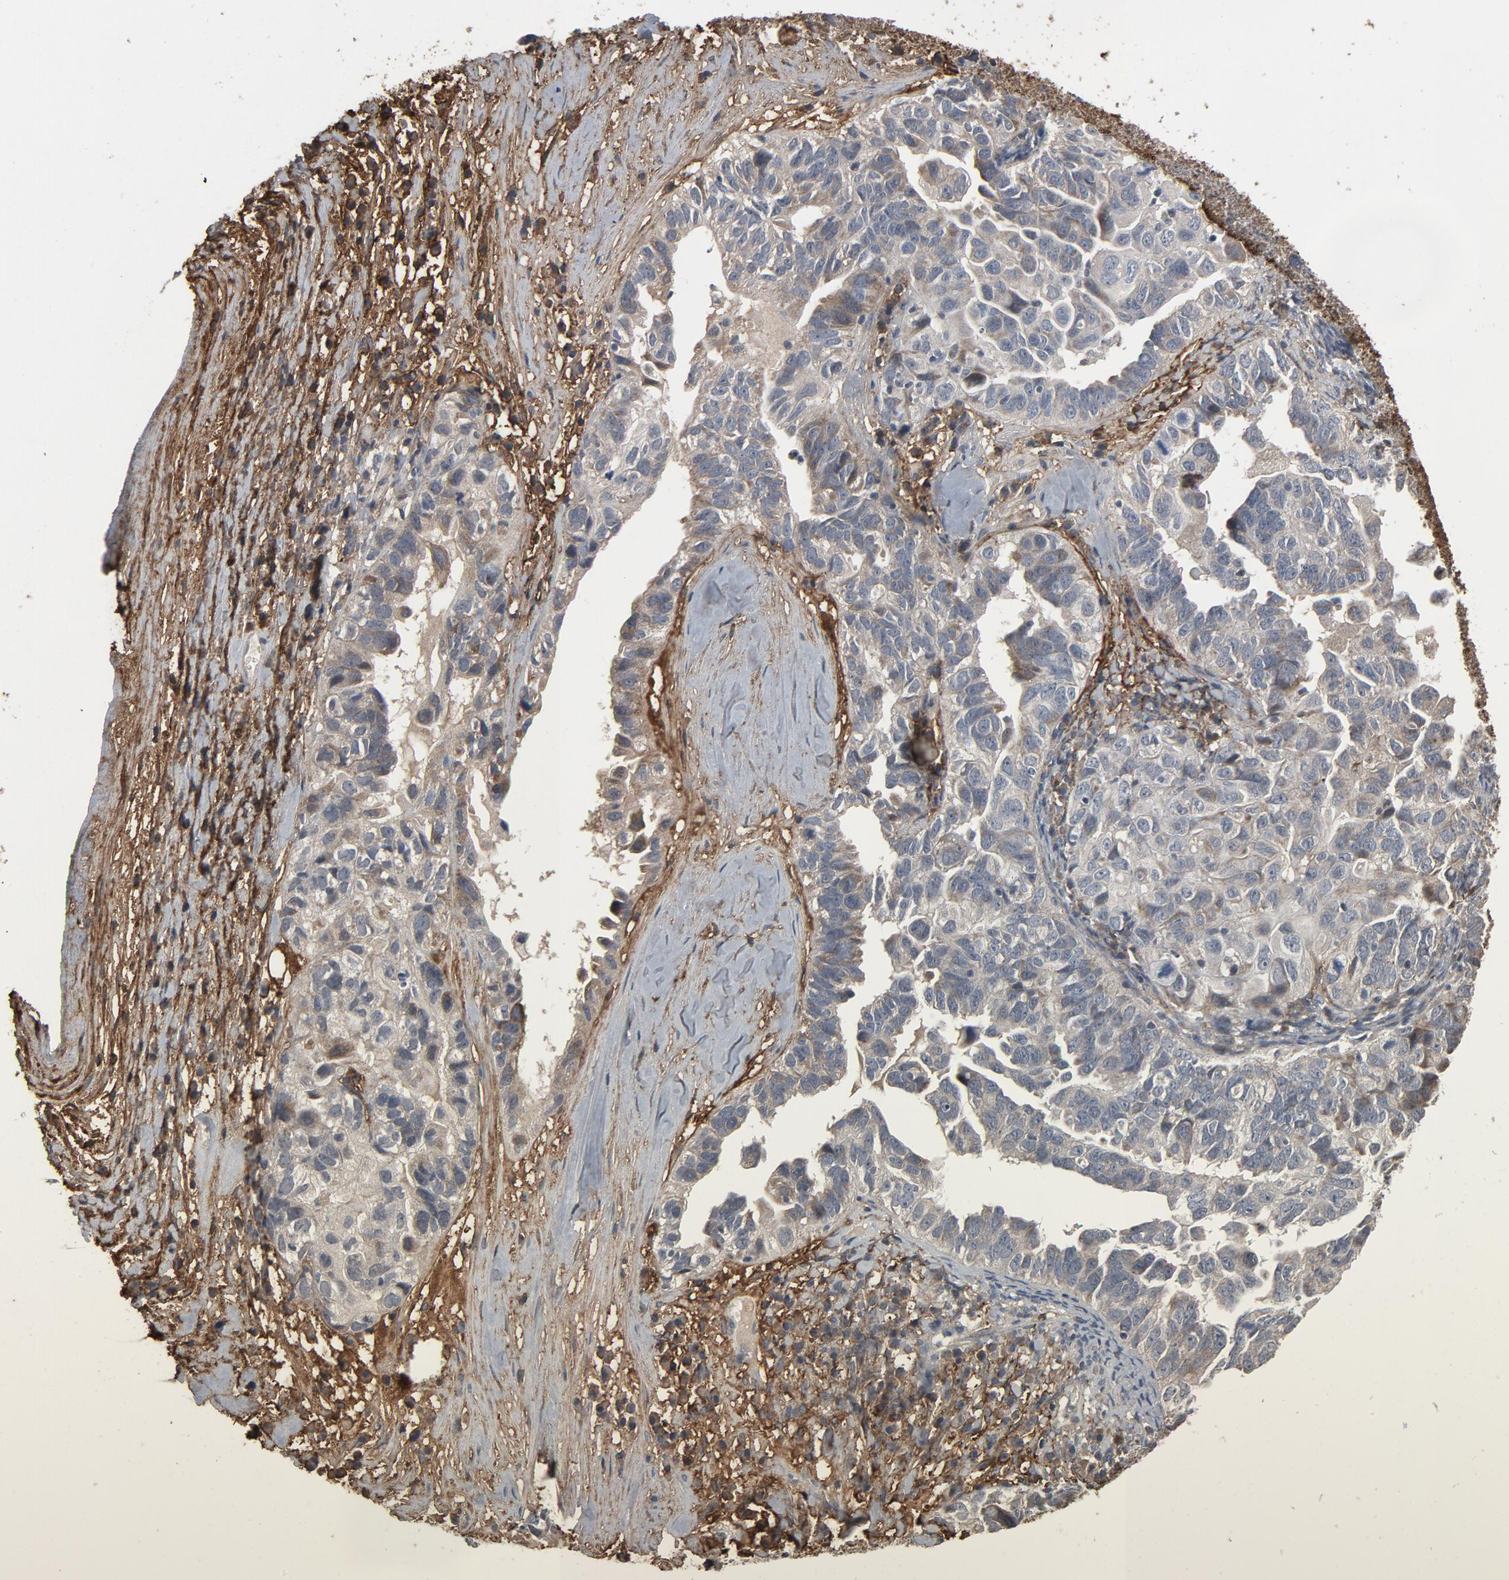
{"staining": {"intensity": "negative", "quantity": "none", "location": "none"}, "tissue": "ovarian cancer", "cell_type": "Tumor cells", "image_type": "cancer", "snomed": [{"axis": "morphology", "description": "Cystadenocarcinoma, serous, NOS"}, {"axis": "topography", "description": "Ovary"}], "caption": "Immunohistochemical staining of serous cystadenocarcinoma (ovarian) reveals no significant expression in tumor cells.", "gene": "PDZD4", "patient": {"sex": "female", "age": 82}}